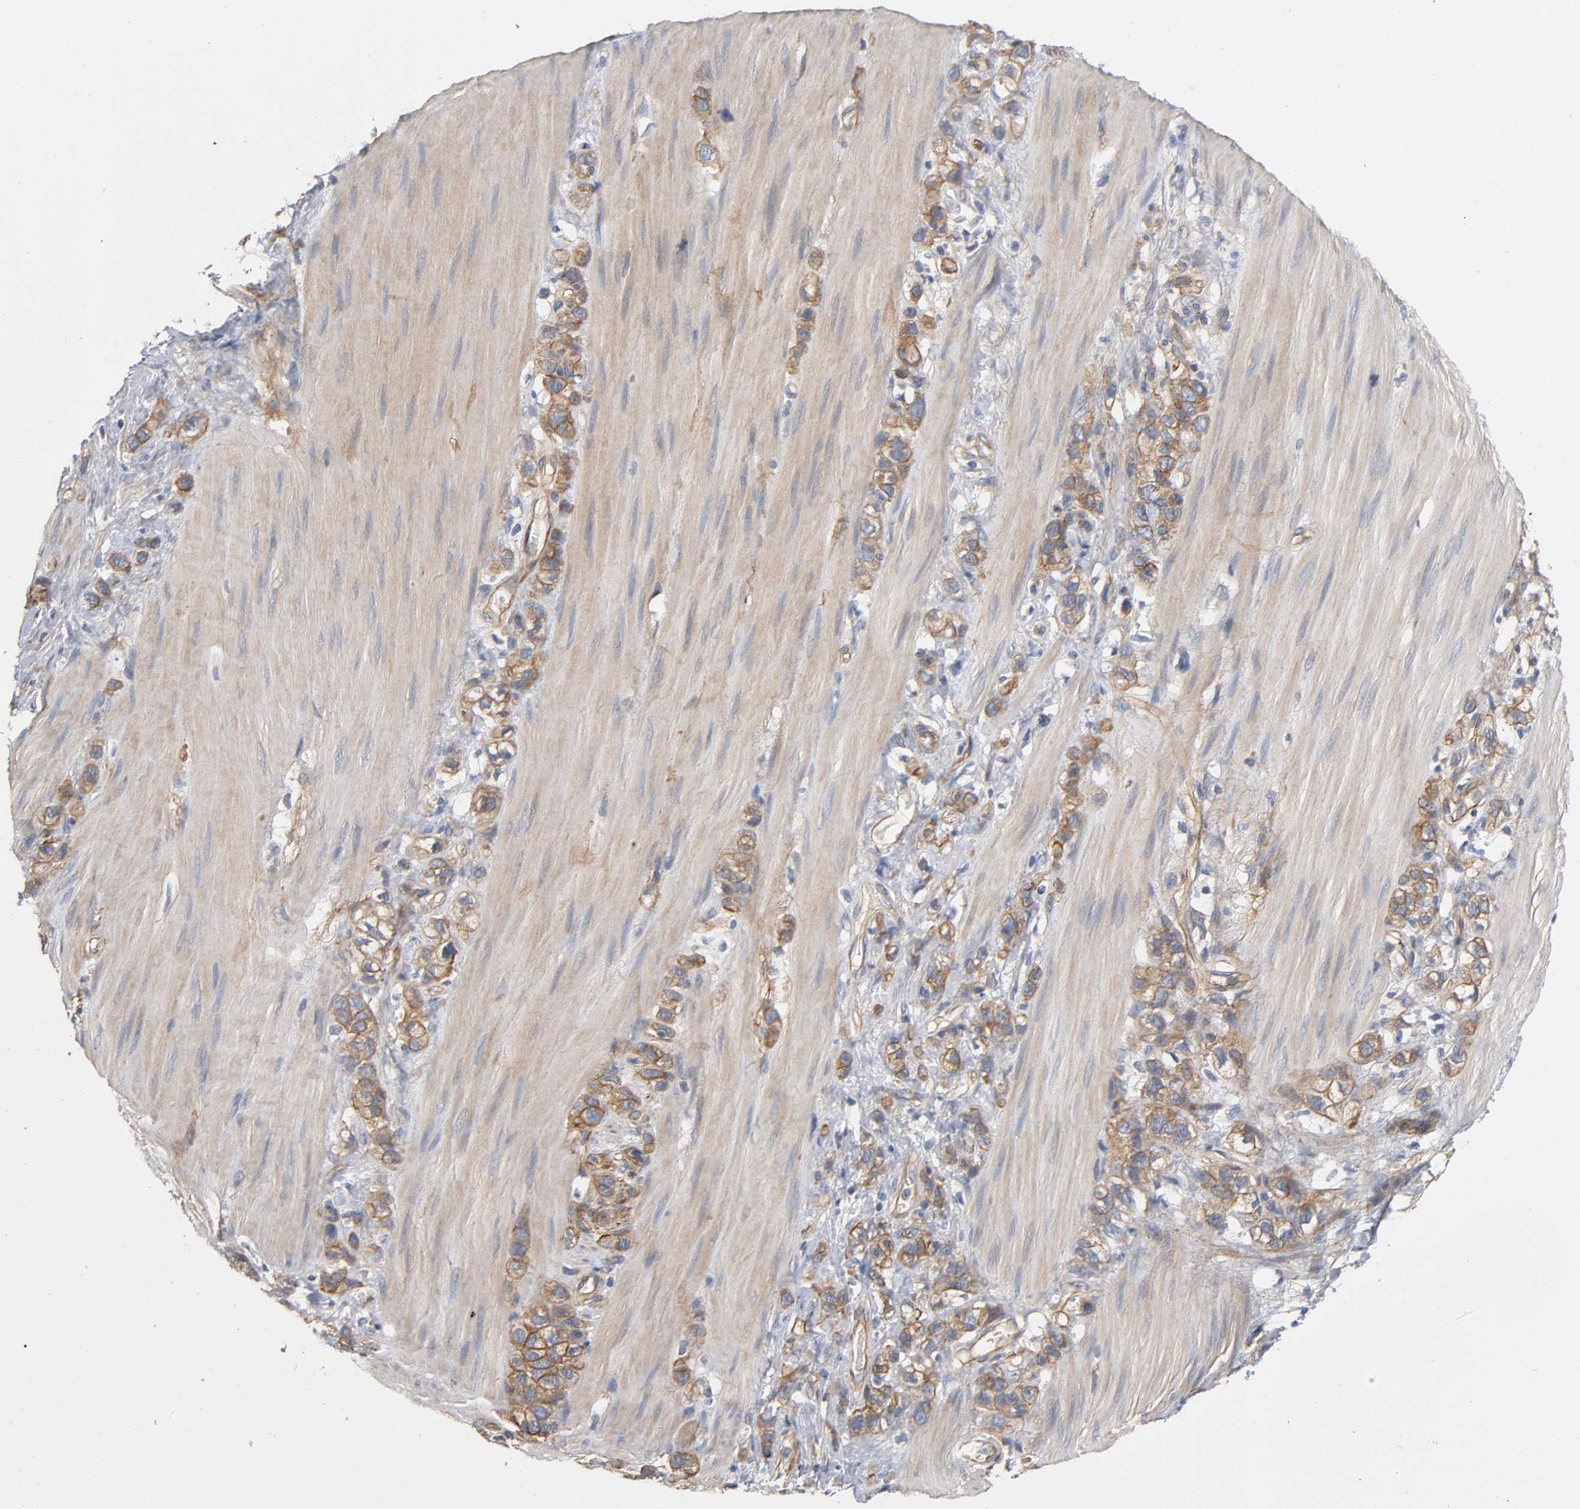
{"staining": {"intensity": "moderate", "quantity": ">75%", "location": "cytoplasmic/membranous"}, "tissue": "stomach cancer", "cell_type": "Tumor cells", "image_type": "cancer", "snomed": [{"axis": "morphology", "description": "Normal tissue, NOS"}, {"axis": "morphology", "description": "Adenocarcinoma, NOS"}, {"axis": "morphology", "description": "Adenocarcinoma, High grade"}, {"axis": "topography", "description": "Stomach, upper"}, {"axis": "topography", "description": "Stomach"}], "caption": "About >75% of tumor cells in human stomach adenocarcinoma (high-grade) exhibit moderate cytoplasmic/membranous protein staining as visualized by brown immunohistochemical staining.", "gene": "MARS1", "patient": {"sex": "female", "age": 65}}